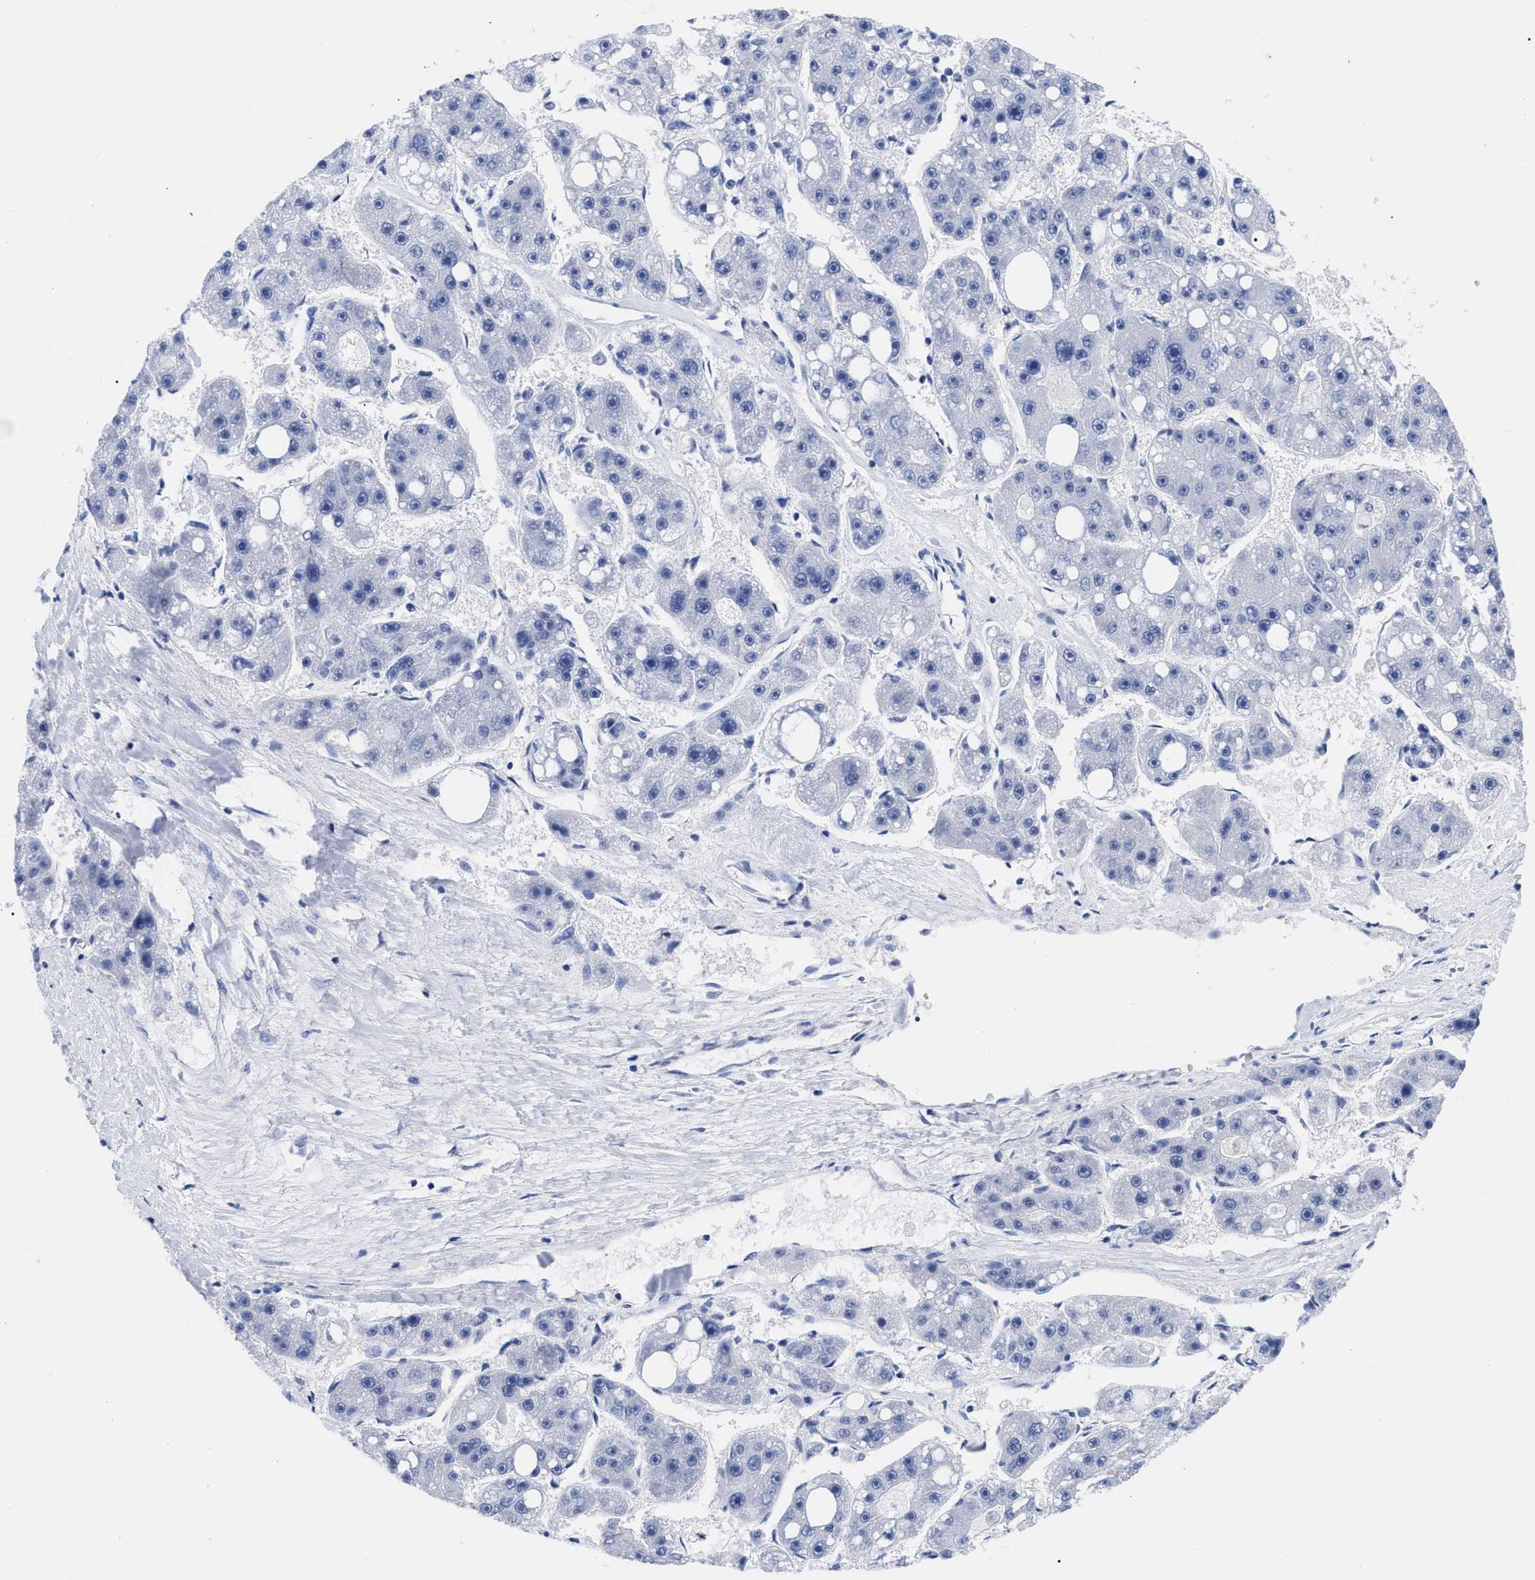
{"staining": {"intensity": "negative", "quantity": "none", "location": "none"}, "tissue": "liver cancer", "cell_type": "Tumor cells", "image_type": "cancer", "snomed": [{"axis": "morphology", "description": "Carcinoma, Hepatocellular, NOS"}, {"axis": "topography", "description": "Liver"}], "caption": "High power microscopy micrograph of an immunohistochemistry photomicrograph of liver cancer (hepatocellular carcinoma), revealing no significant staining in tumor cells.", "gene": "IRAG2", "patient": {"sex": "female", "age": 61}}